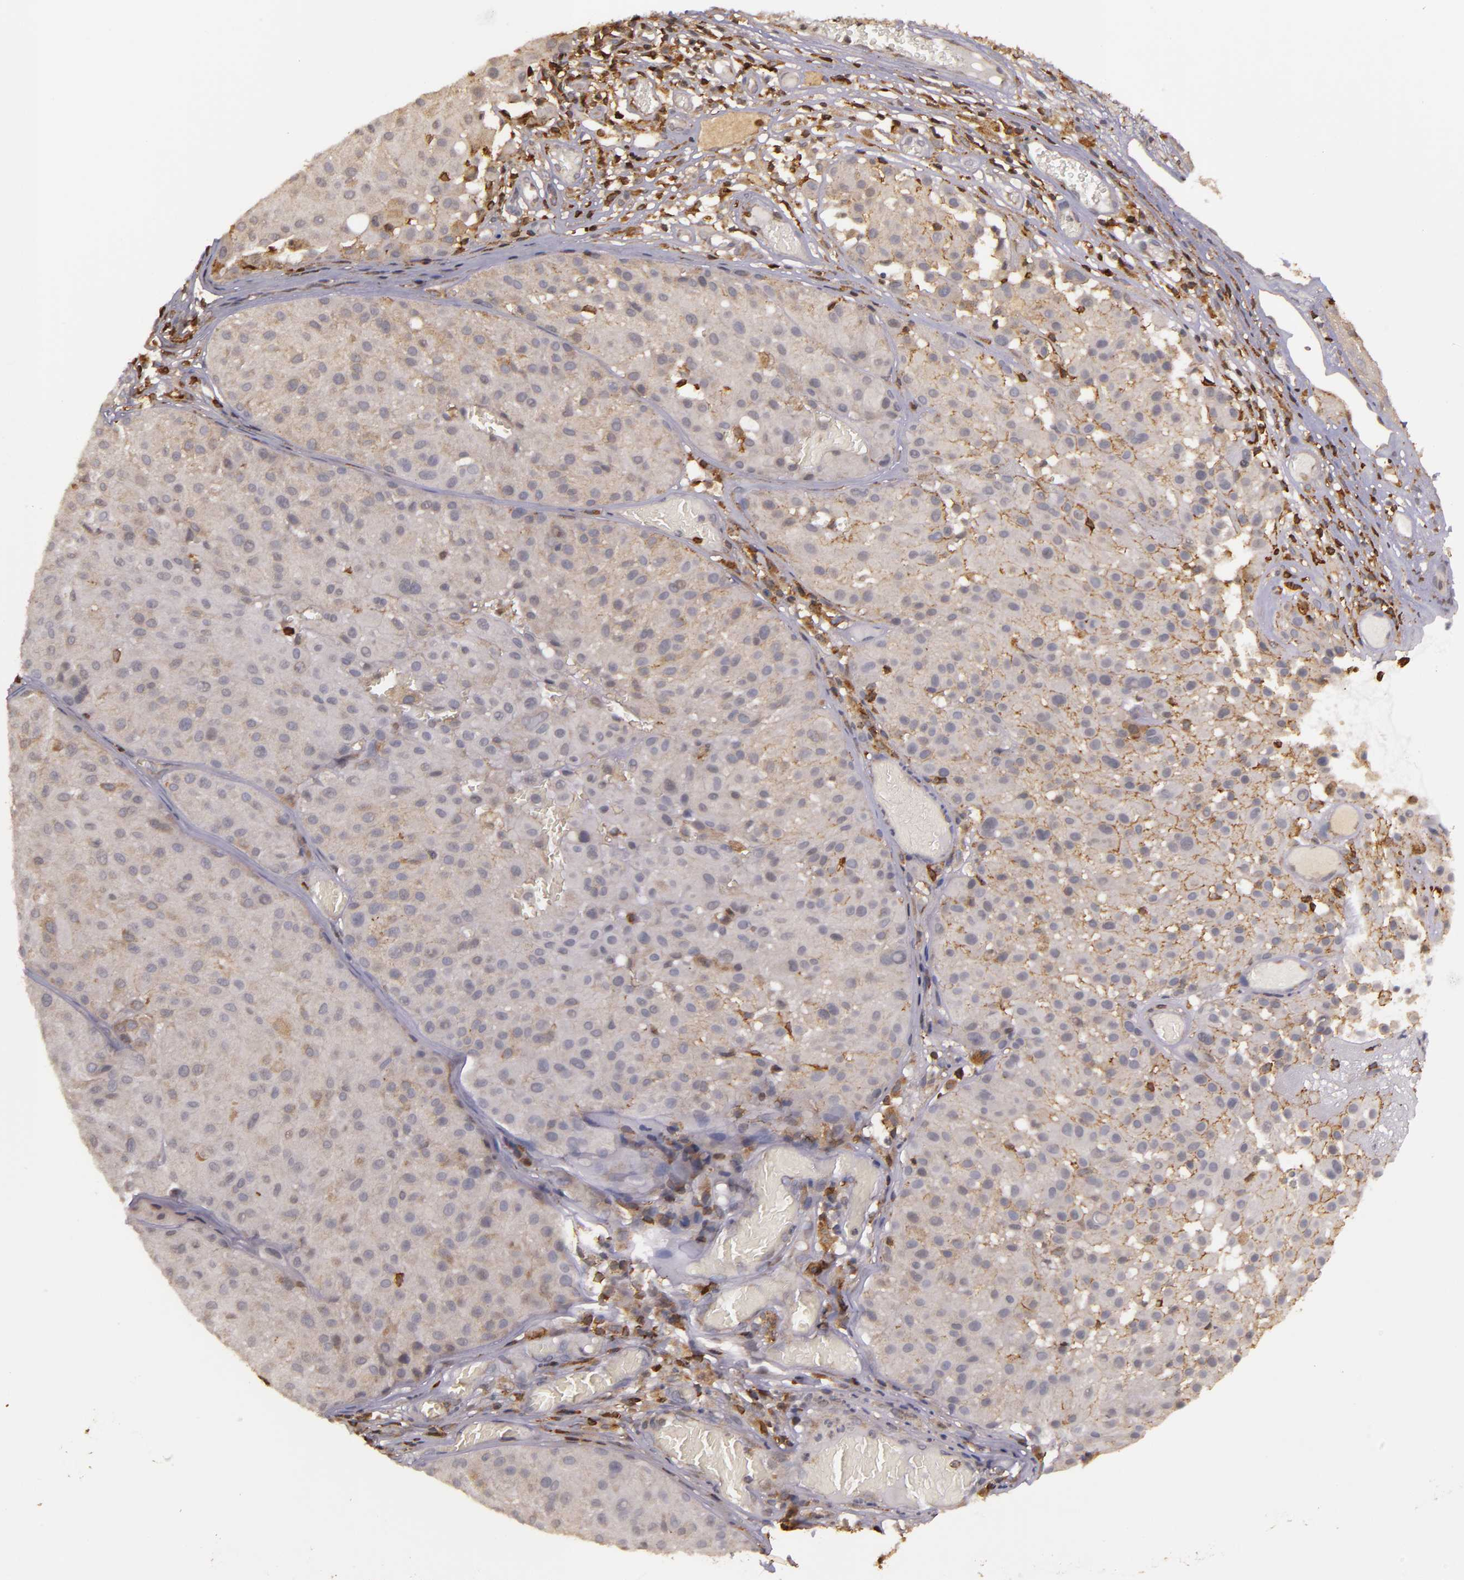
{"staining": {"intensity": "weak", "quantity": ">75%", "location": "cytoplasmic/membranous"}, "tissue": "melanoma", "cell_type": "Tumor cells", "image_type": "cancer", "snomed": [{"axis": "morphology", "description": "Malignant melanoma, NOS"}, {"axis": "topography", "description": "Skin"}], "caption": "Malignant melanoma stained with DAB (3,3'-diaminobenzidine) immunohistochemistry demonstrates low levels of weak cytoplasmic/membranous staining in about >75% of tumor cells.", "gene": "SLC9A3R1", "patient": {"sex": "male", "age": 36}}